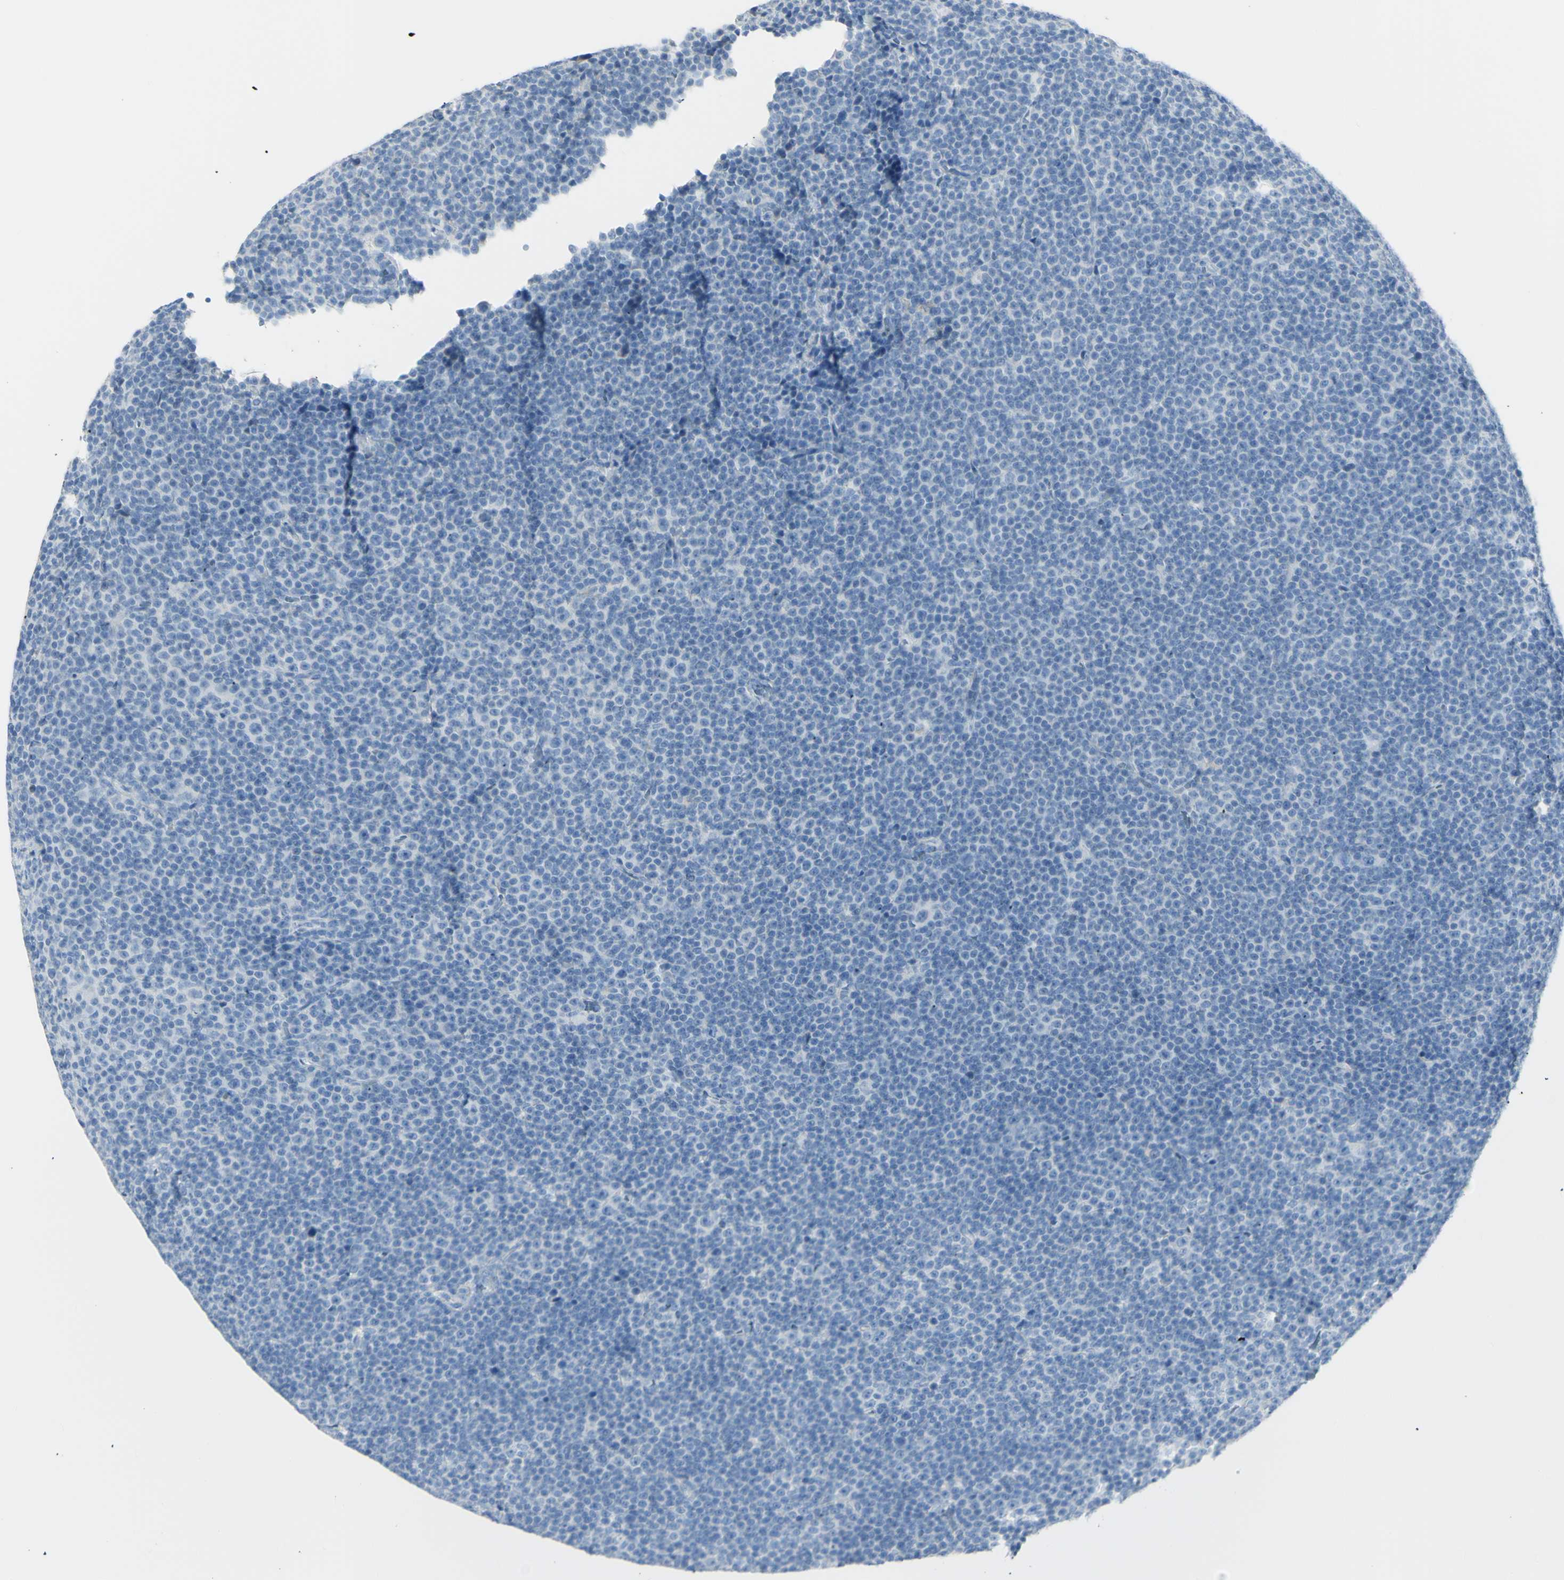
{"staining": {"intensity": "negative", "quantity": "none", "location": "none"}, "tissue": "lymphoma", "cell_type": "Tumor cells", "image_type": "cancer", "snomed": [{"axis": "morphology", "description": "Malignant lymphoma, non-Hodgkin's type, Low grade"}, {"axis": "topography", "description": "Lymph node"}], "caption": "Low-grade malignant lymphoma, non-Hodgkin's type was stained to show a protein in brown. There is no significant positivity in tumor cells.", "gene": "LETM1", "patient": {"sex": "female", "age": 67}}